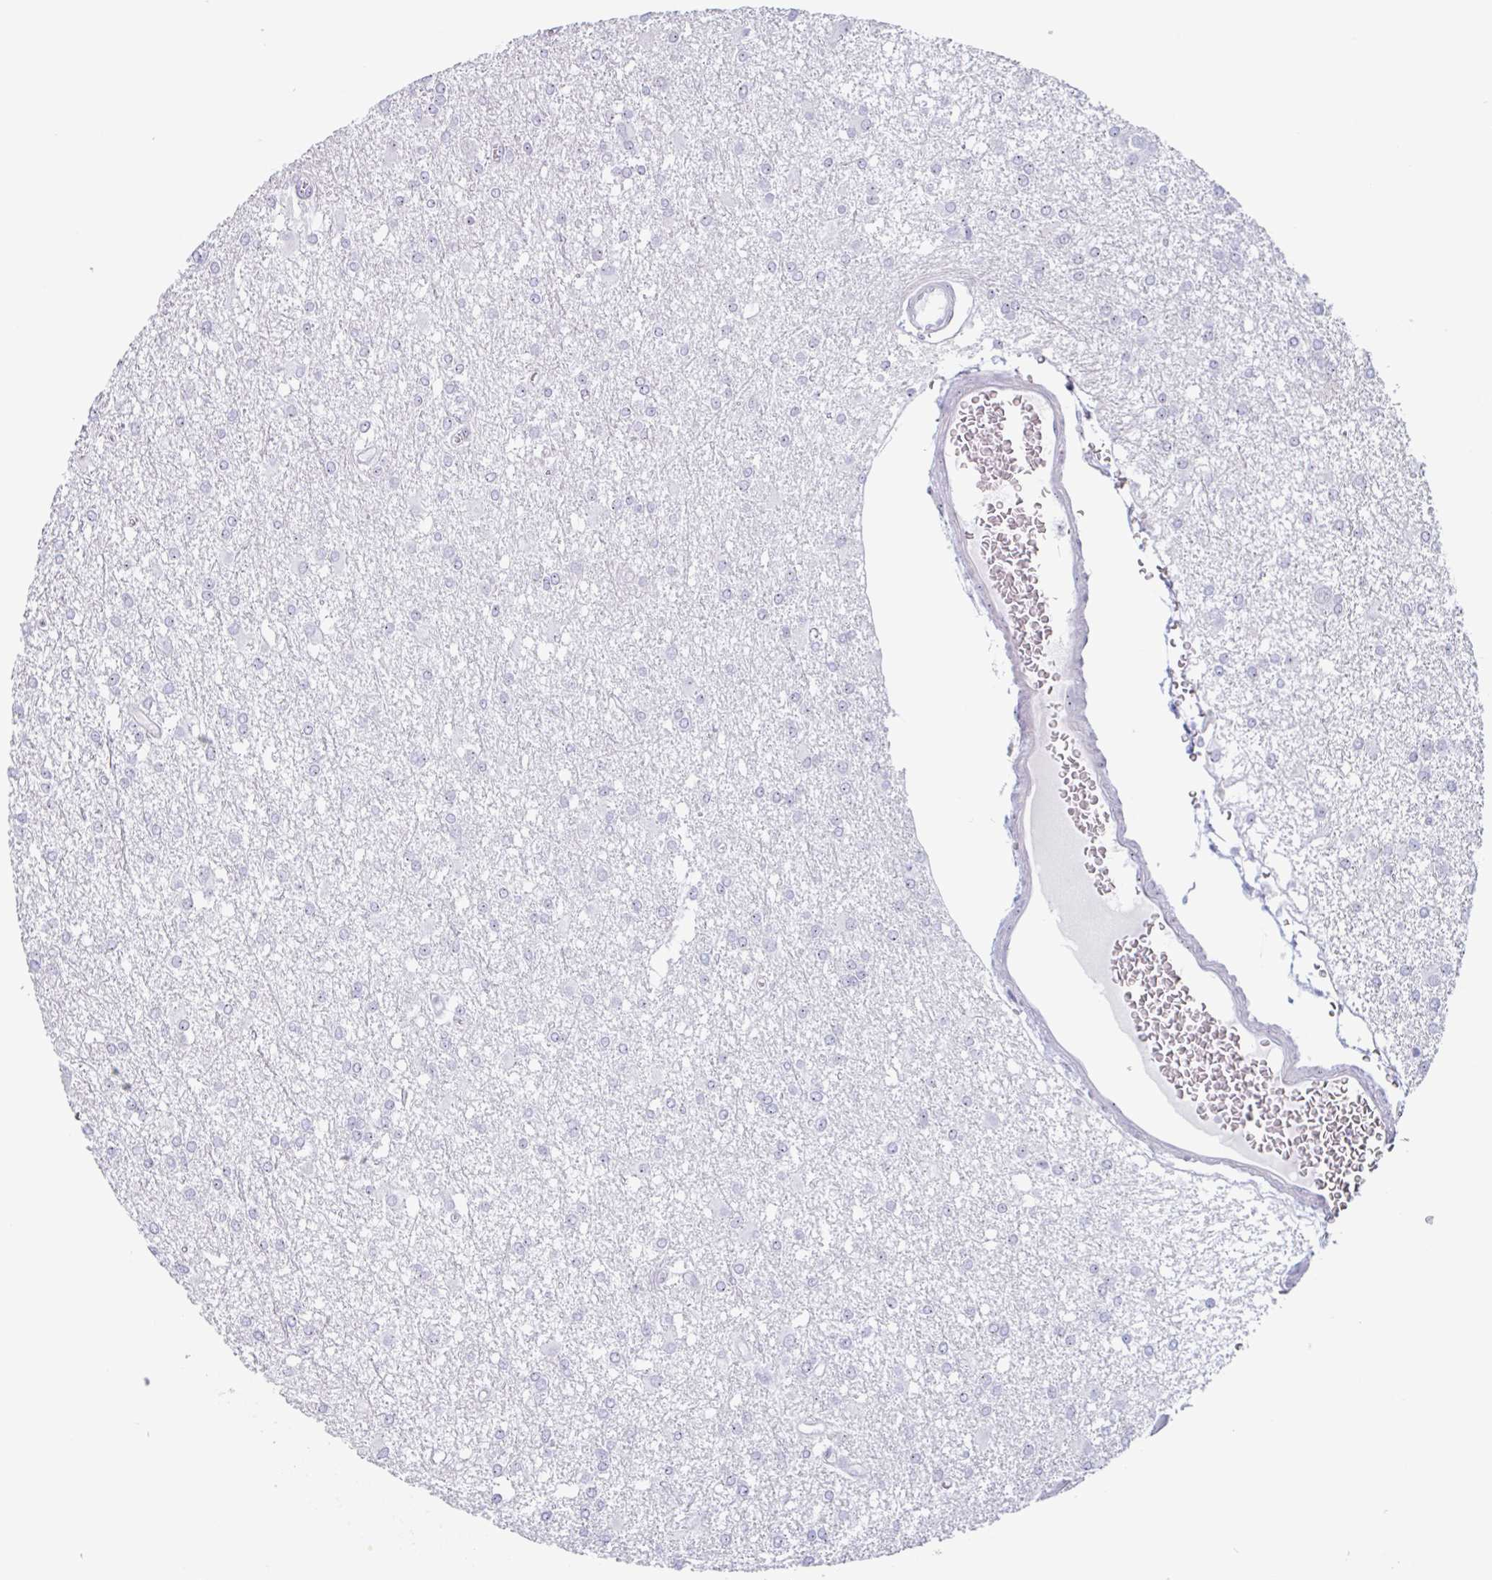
{"staining": {"intensity": "negative", "quantity": "none", "location": "none"}, "tissue": "glioma", "cell_type": "Tumor cells", "image_type": "cancer", "snomed": [{"axis": "morphology", "description": "Glioma, malignant, High grade"}, {"axis": "topography", "description": "Brain"}], "caption": "Photomicrograph shows no significant protein positivity in tumor cells of glioma. (DAB immunohistochemistry (IHC) visualized using brightfield microscopy, high magnification).", "gene": "LENG9", "patient": {"sex": "male", "age": 48}}